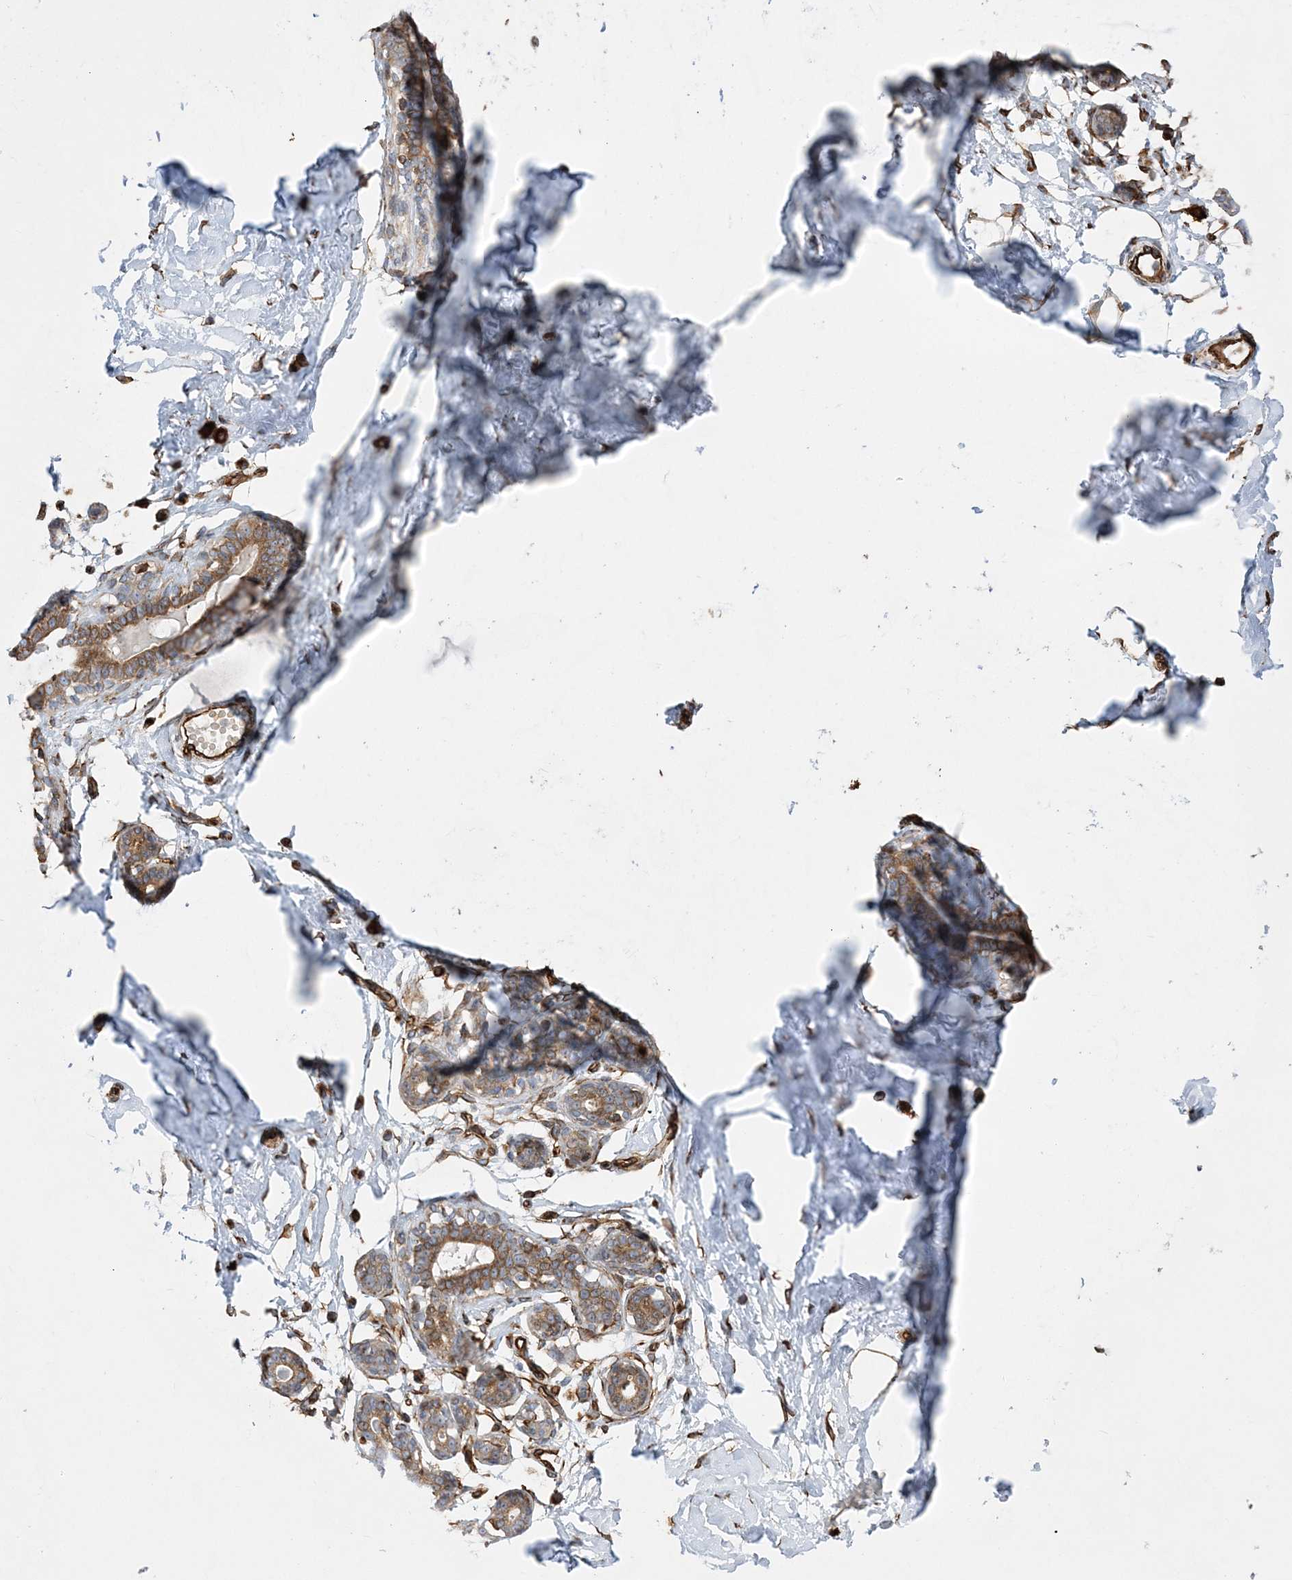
{"staining": {"intensity": "strong", "quantity": ">75%", "location": "cytoplasmic/membranous"}, "tissue": "breast", "cell_type": "Adipocytes", "image_type": "normal", "snomed": [{"axis": "morphology", "description": "Normal tissue, NOS"}, {"axis": "morphology", "description": "Adenoma, NOS"}, {"axis": "topography", "description": "Breast"}], "caption": "Benign breast exhibits strong cytoplasmic/membranous positivity in about >75% of adipocytes, visualized by immunohistochemistry.", "gene": "FAM114A2", "patient": {"sex": "female", "age": 23}}